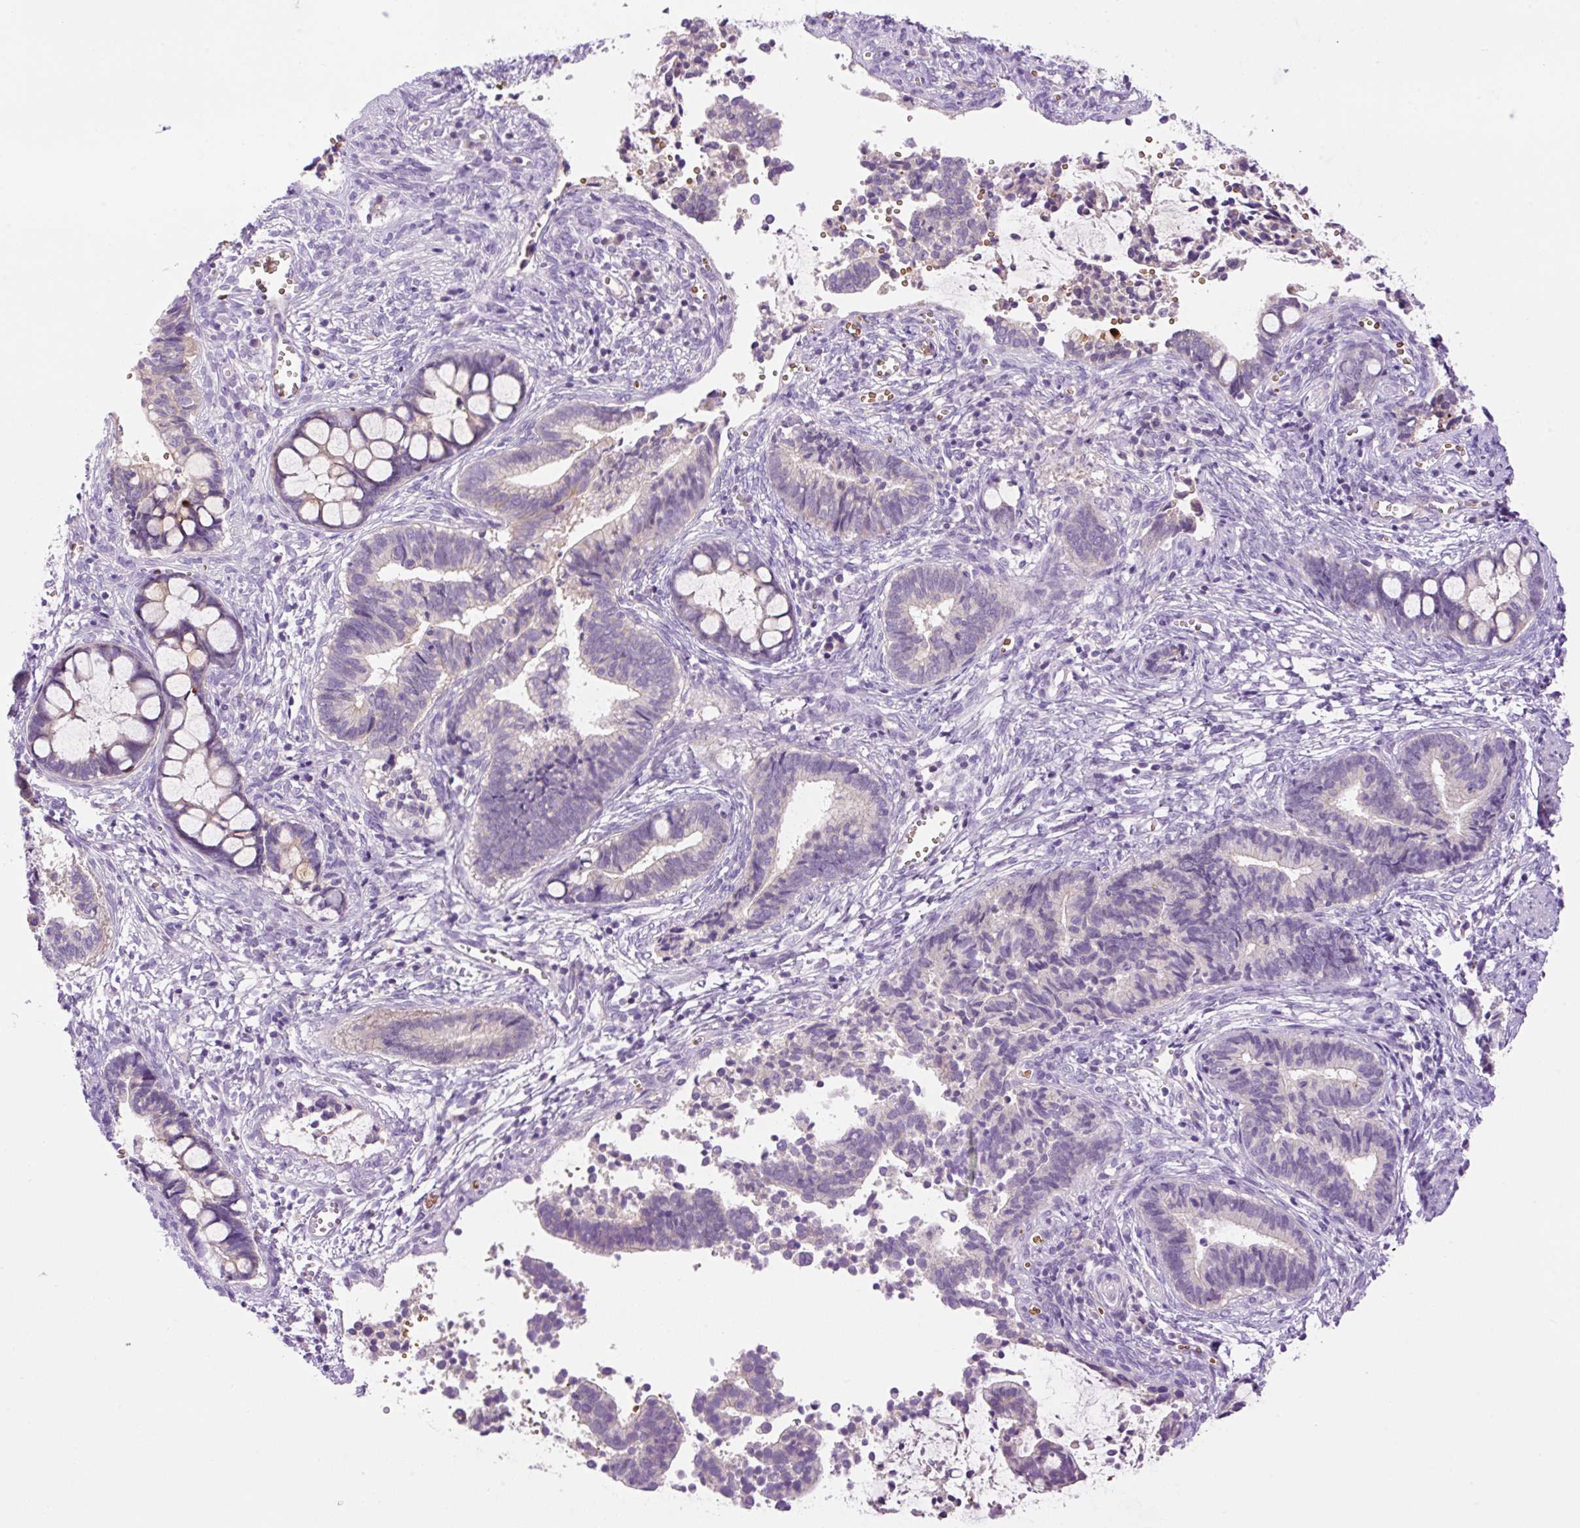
{"staining": {"intensity": "negative", "quantity": "none", "location": "none"}, "tissue": "cervical cancer", "cell_type": "Tumor cells", "image_type": "cancer", "snomed": [{"axis": "morphology", "description": "Adenocarcinoma, NOS"}, {"axis": "topography", "description": "Cervix"}], "caption": "Protein analysis of cervical adenocarcinoma demonstrates no significant staining in tumor cells.", "gene": "LHFPL5", "patient": {"sex": "female", "age": 44}}